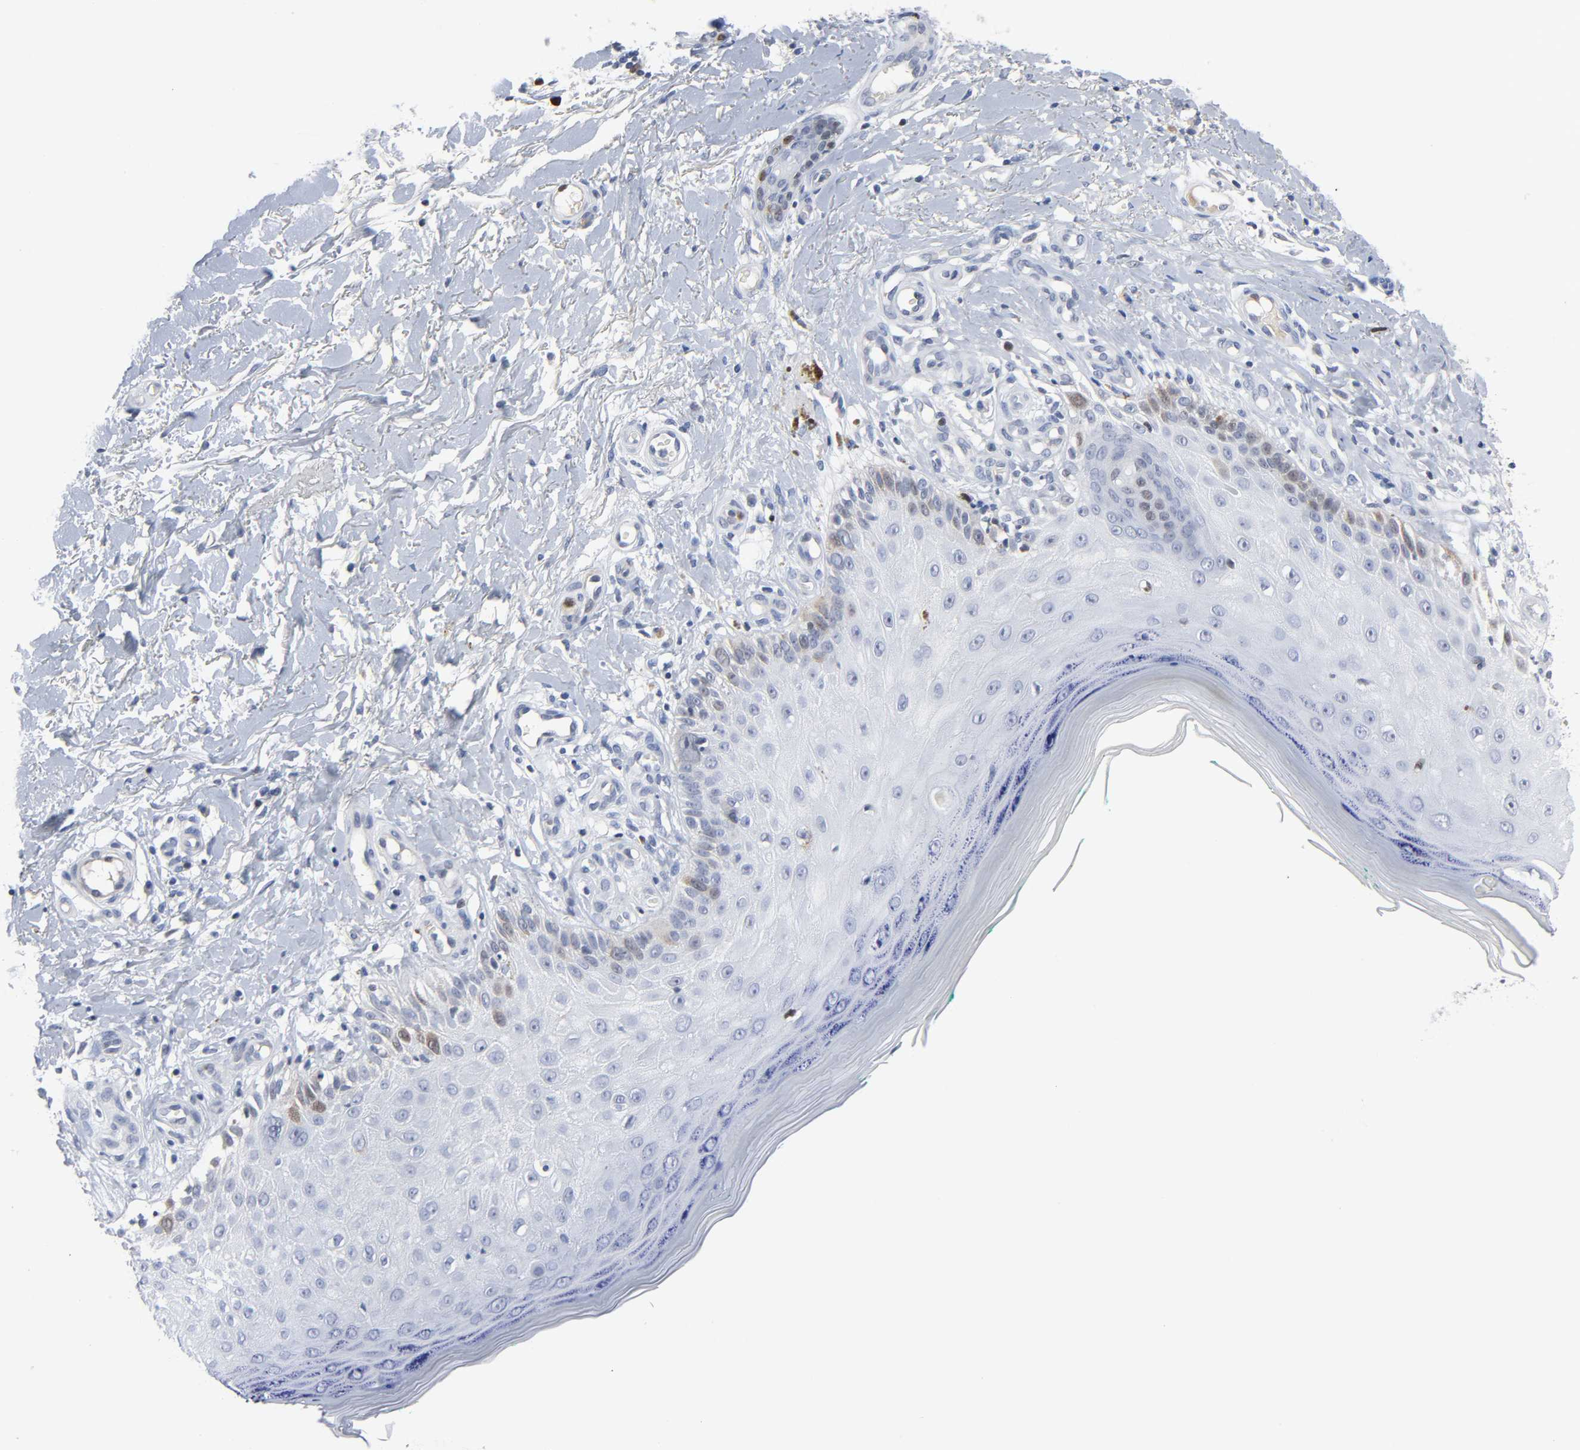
{"staining": {"intensity": "weak", "quantity": "<25%", "location": "cytoplasmic/membranous,nuclear"}, "tissue": "skin cancer", "cell_type": "Tumor cells", "image_type": "cancer", "snomed": [{"axis": "morphology", "description": "Squamous cell carcinoma, NOS"}, {"axis": "topography", "description": "Skin"}], "caption": "Immunohistochemistry photomicrograph of squamous cell carcinoma (skin) stained for a protein (brown), which reveals no positivity in tumor cells.", "gene": "WEE1", "patient": {"sex": "female", "age": 42}}